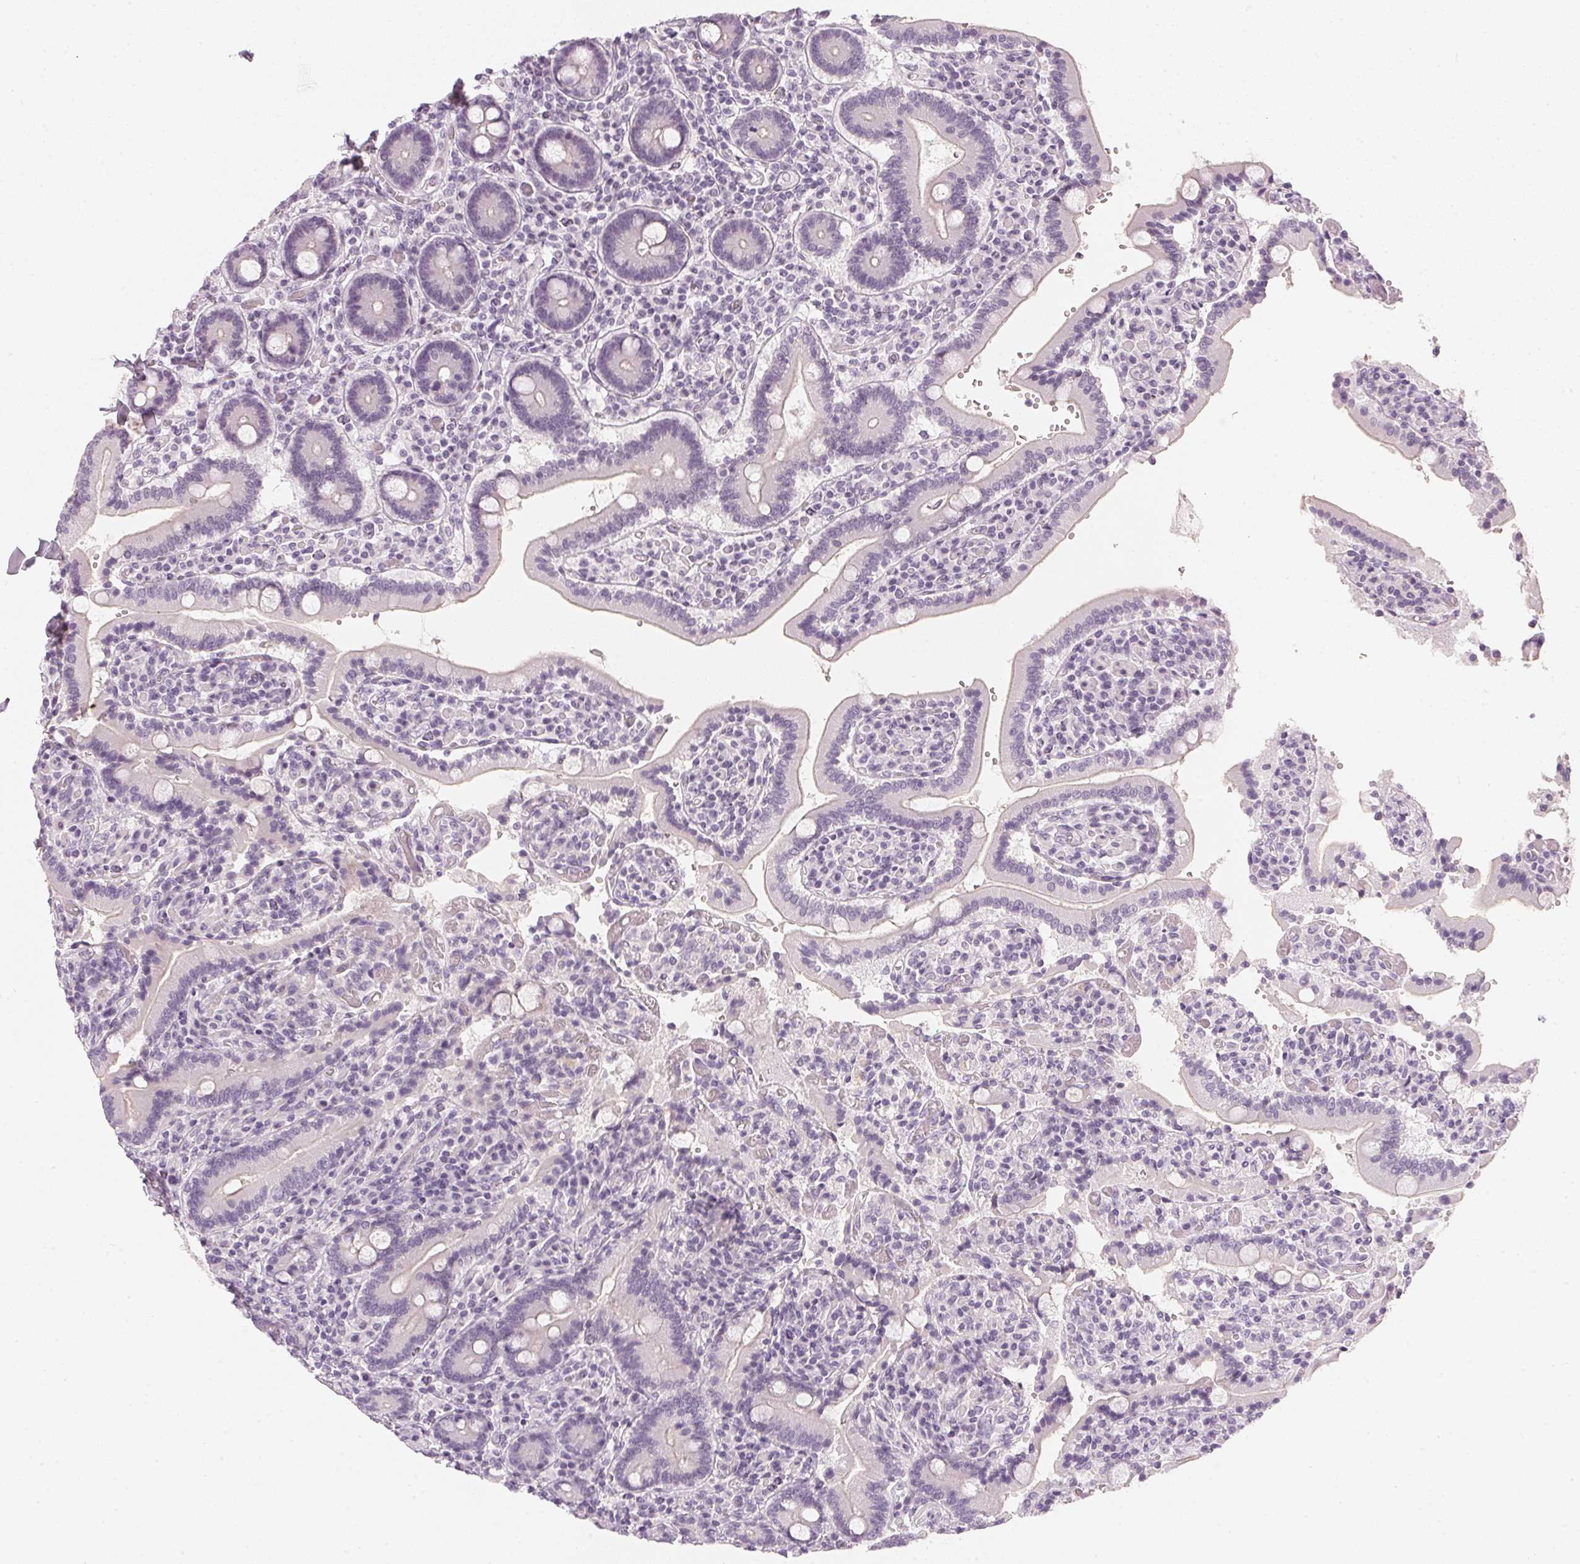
{"staining": {"intensity": "negative", "quantity": "none", "location": "none"}, "tissue": "duodenum", "cell_type": "Glandular cells", "image_type": "normal", "snomed": [{"axis": "morphology", "description": "Normal tissue, NOS"}, {"axis": "topography", "description": "Duodenum"}], "caption": "A micrograph of human duodenum is negative for staining in glandular cells. (DAB immunohistochemistry with hematoxylin counter stain).", "gene": "CHST4", "patient": {"sex": "female", "age": 62}}